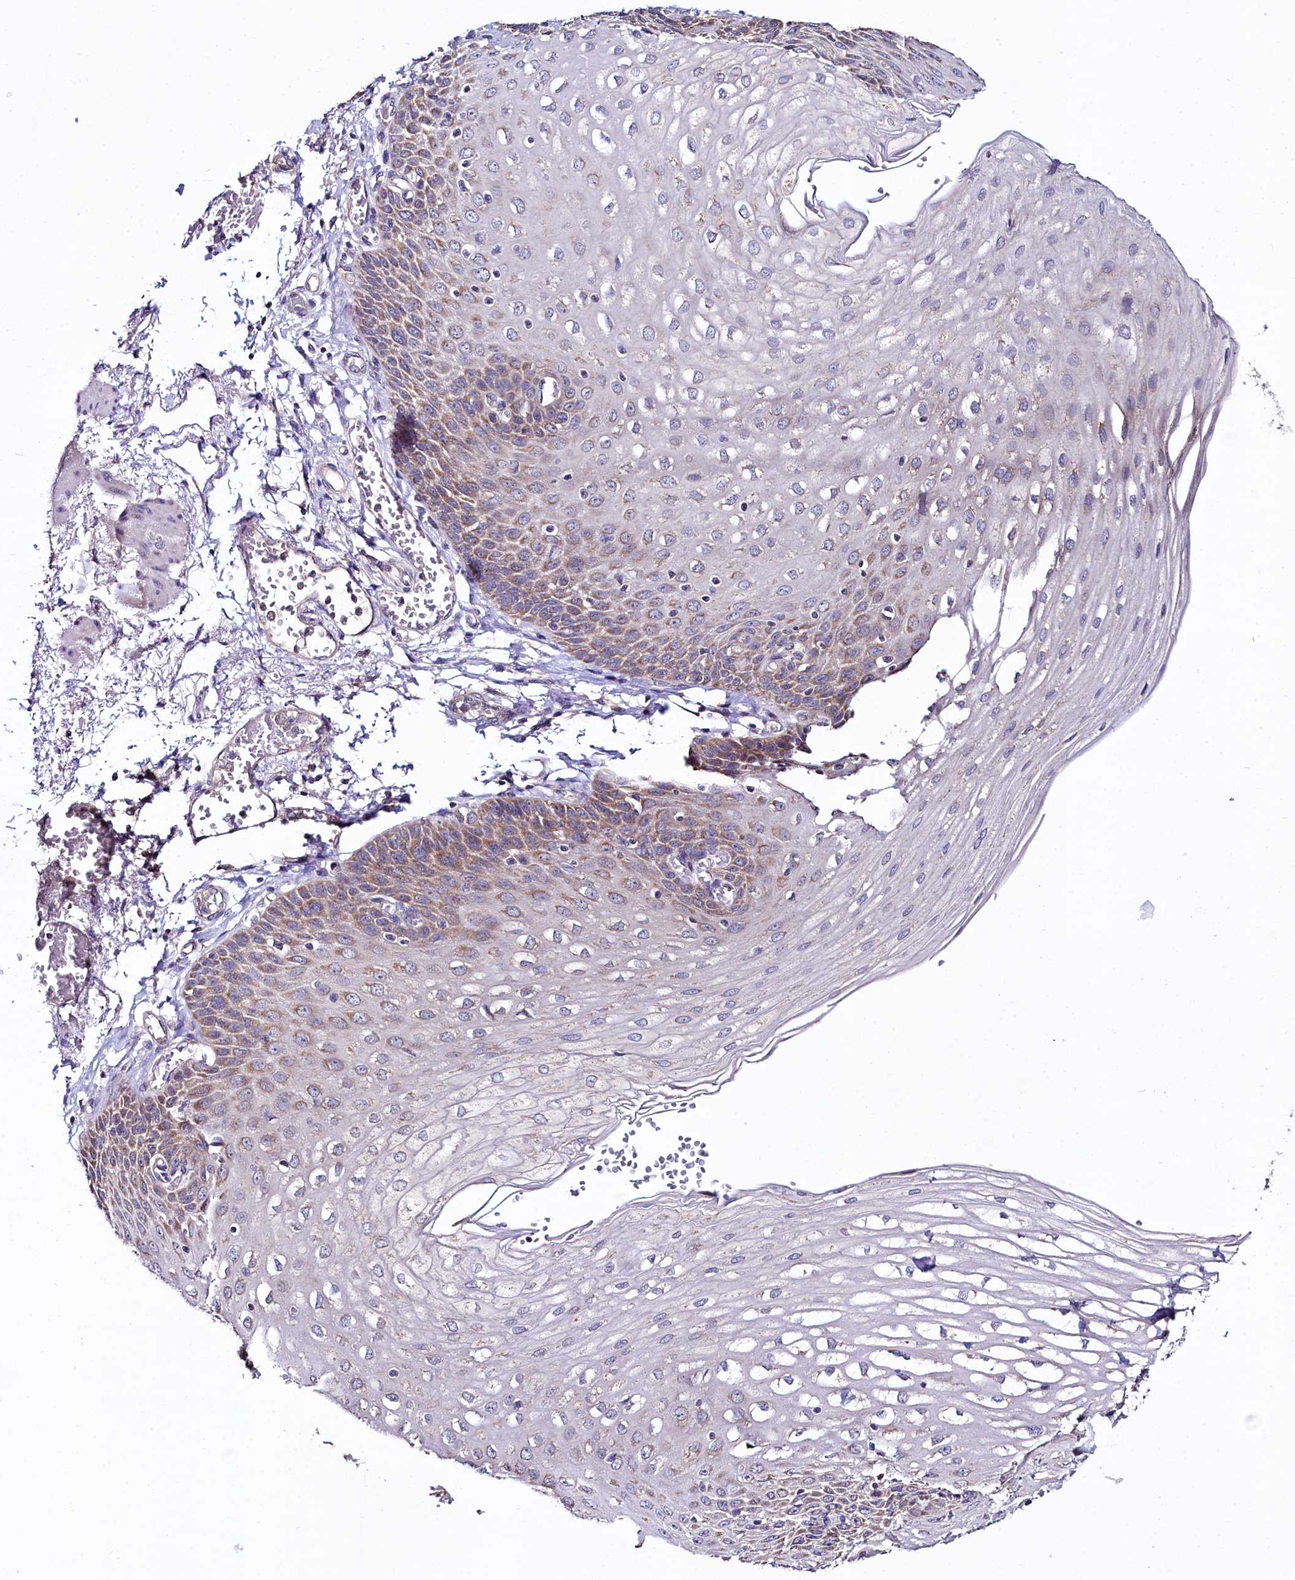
{"staining": {"intensity": "moderate", "quantity": "25%-75%", "location": "cytoplasmic/membranous"}, "tissue": "esophagus", "cell_type": "Squamous epithelial cells", "image_type": "normal", "snomed": [{"axis": "morphology", "description": "Normal tissue, NOS"}, {"axis": "topography", "description": "Esophagus"}], "caption": "Immunohistochemical staining of normal human esophagus reveals medium levels of moderate cytoplasmic/membranous positivity in about 25%-75% of squamous epithelial cells. The staining was performed using DAB, with brown indicating positive protein expression. Nuclei are stained blue with hematoxylin.", "gene": "MRPL57", "patient": {"sex": "male", "age": 81}}